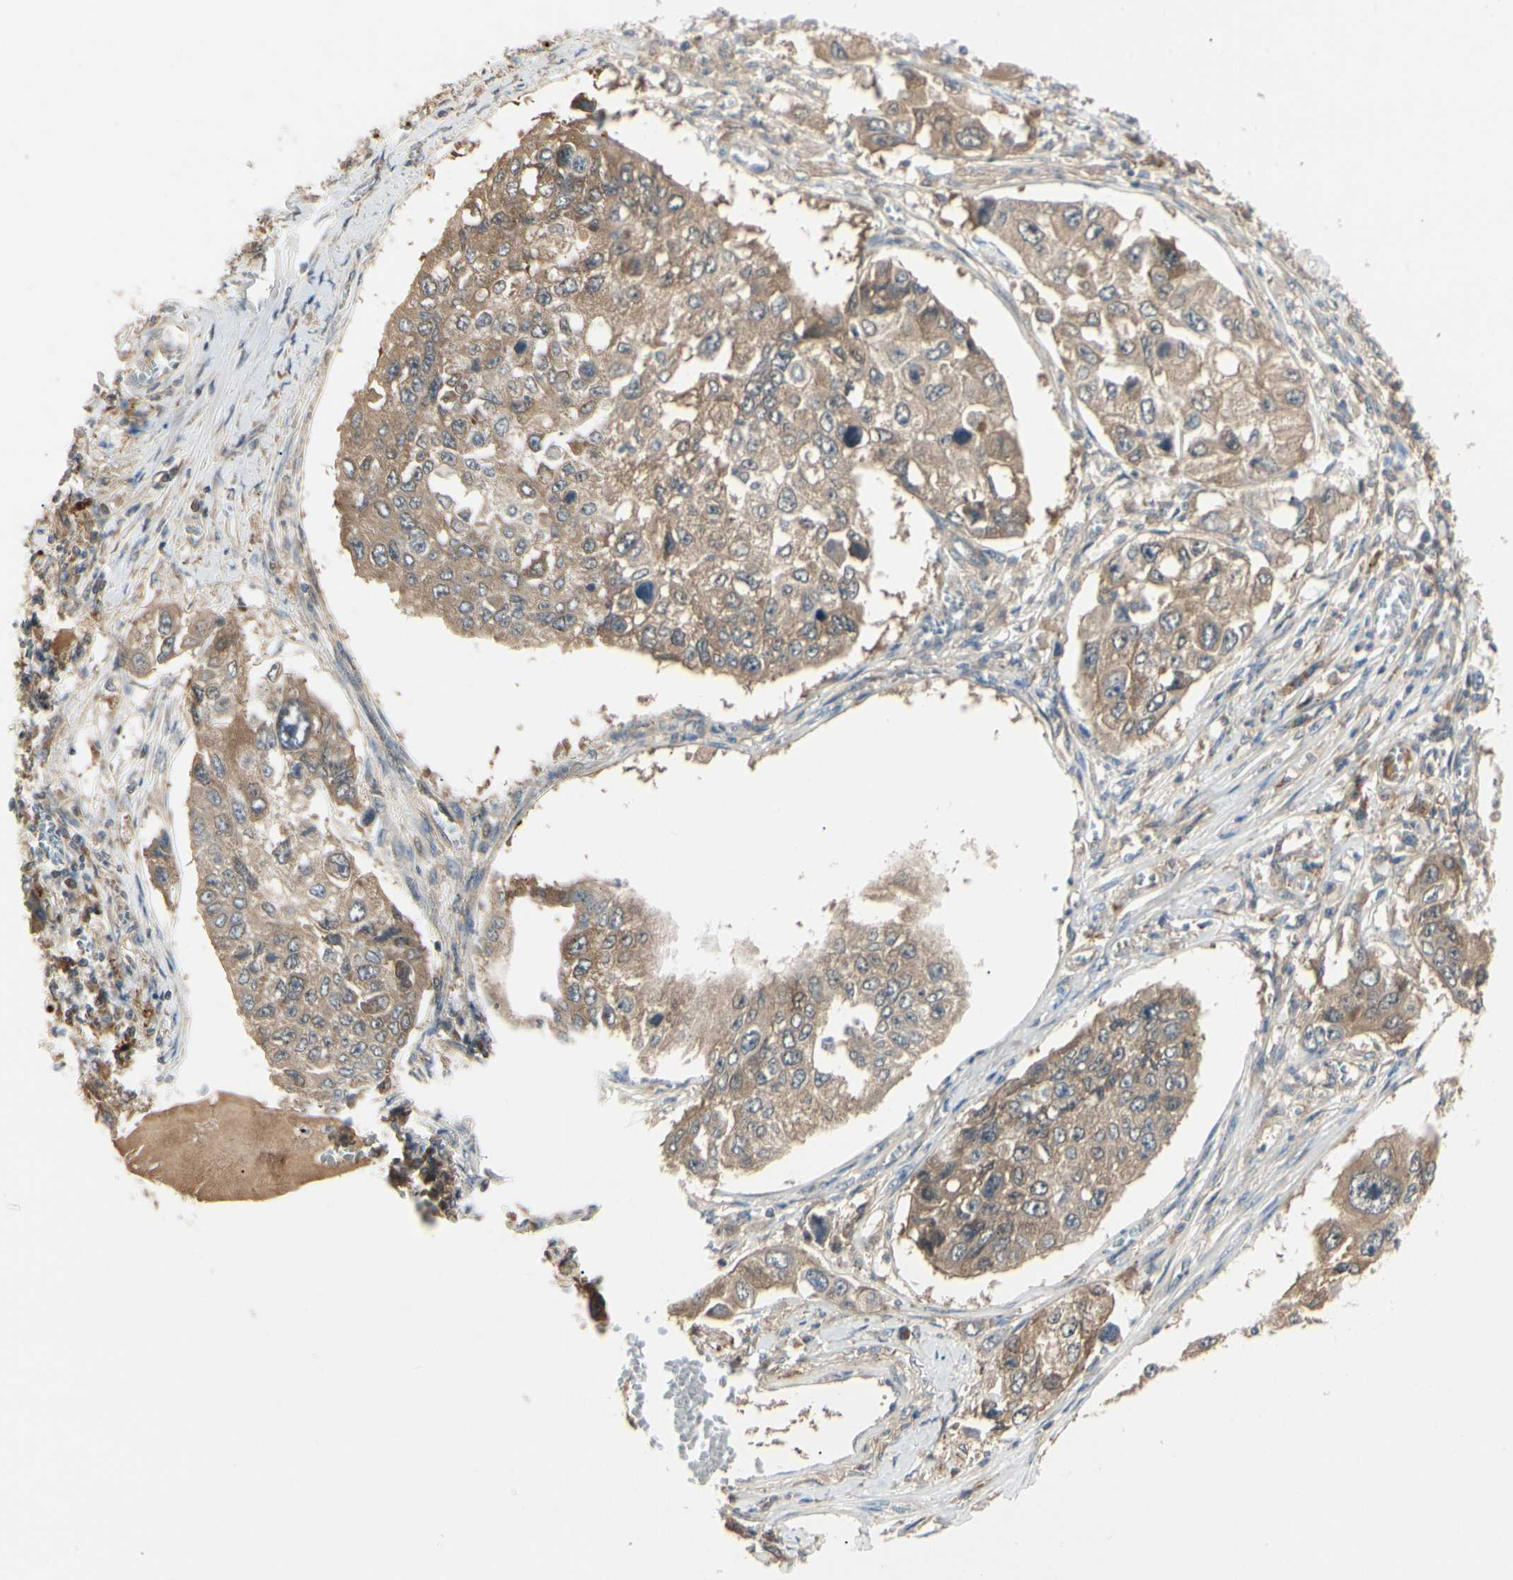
{"staining": {"intensity": "moderate", "quantity": ">75%", "location": "cytoplasmic/membranous"}, "tissue": "lung cancer", "cell_type": "Tumor cells", "image_type": "cancer", "snomed": [{"axis": "morphology", "description": "Squamous cell carcinoma, NOS"}, {"axis": "topography", "description": "Lung"}], "caption": "Human lung cancer stained for a protein (brown) demonstrates moderate cytoplasmic/membranous positive staining in about >75% of tumor cells.", "gene": "RNF14", "patient": {"sex": "male", "age": 71}}